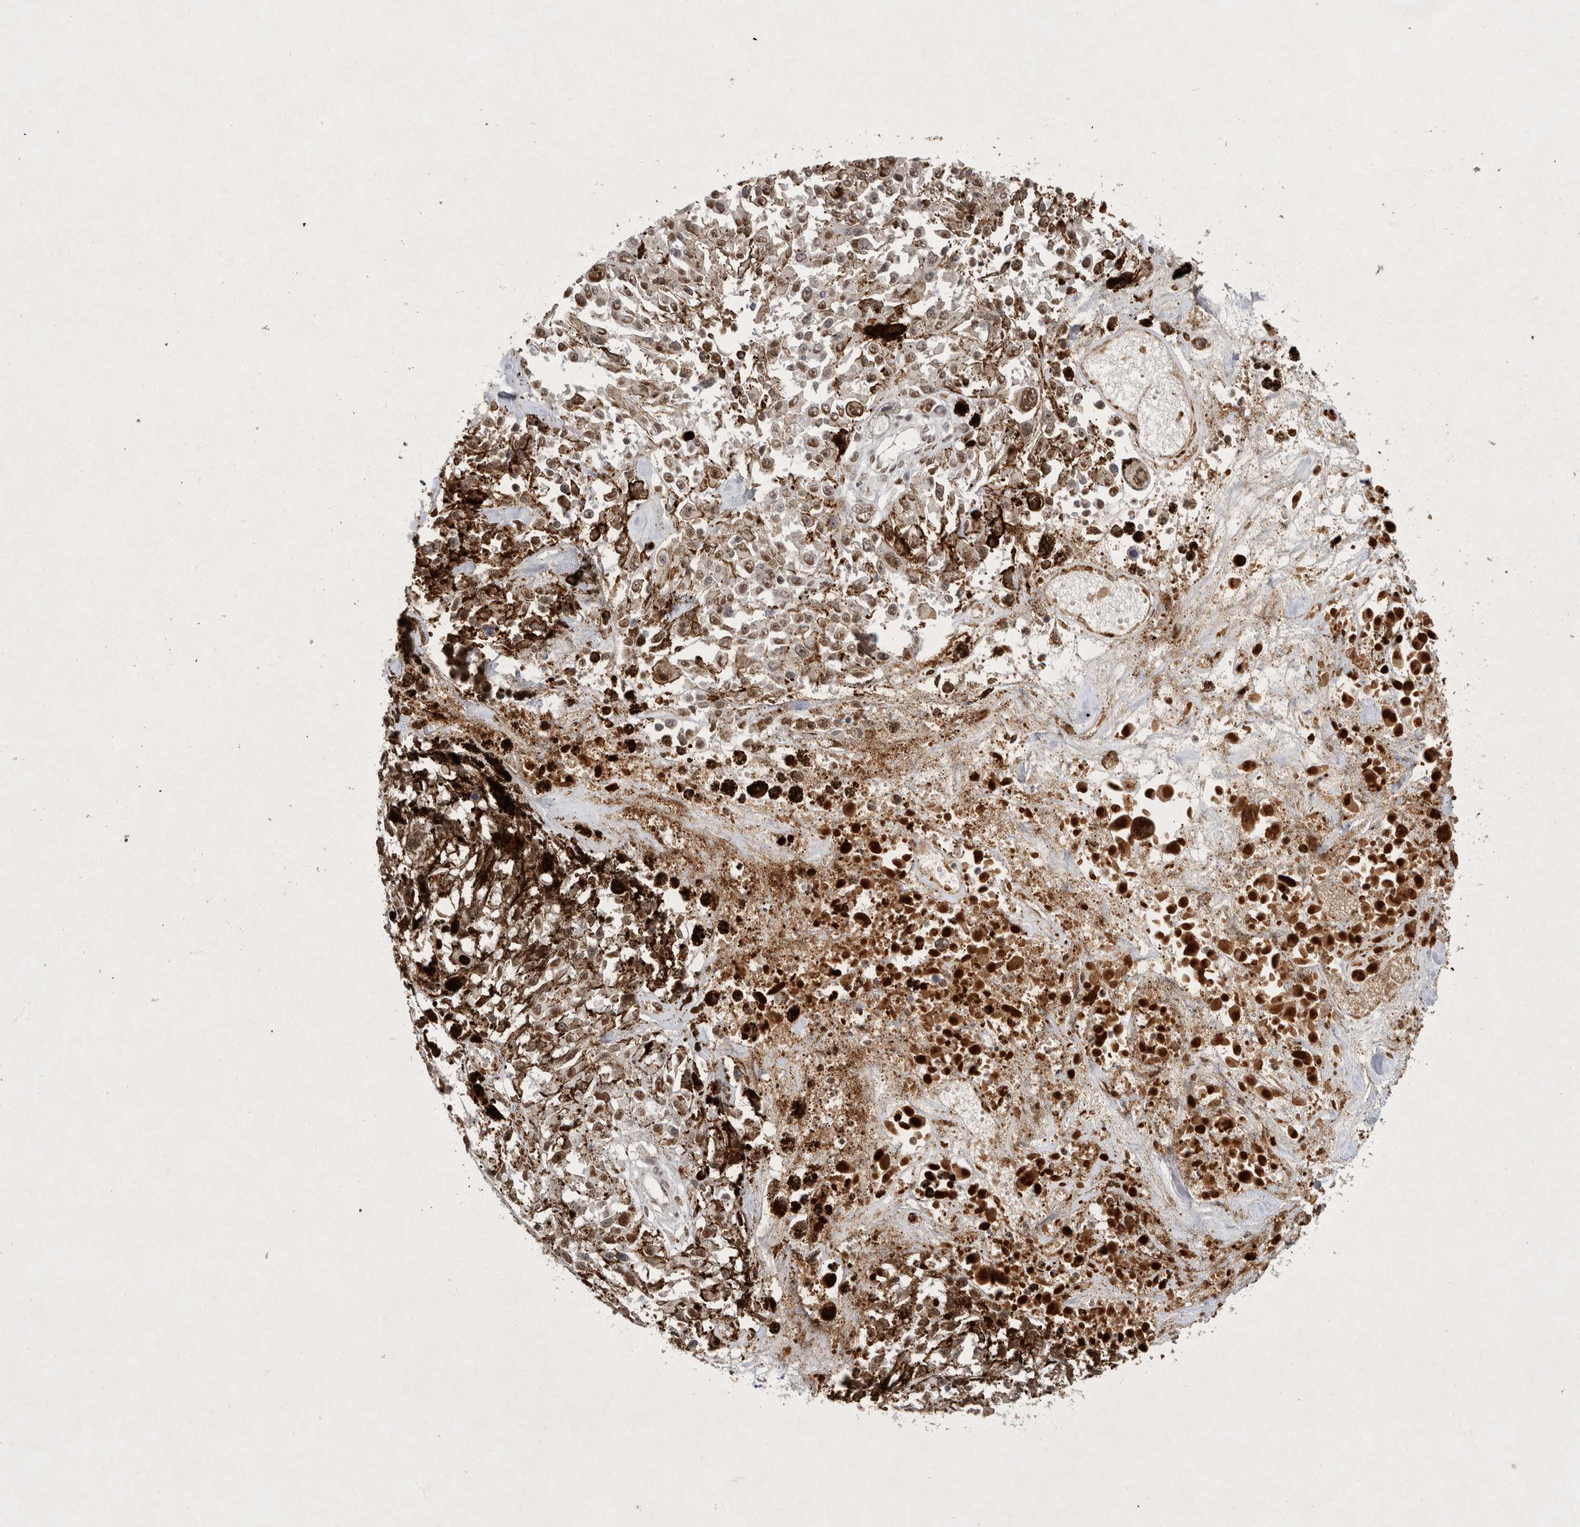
{"staining": {"intensity": "moderate", "quantity": ">75%", "location": "nuclear"}, "tissue": "melanoma", "cell_type": "Tumor cells", "image_type": "cancer", "snomed": [{"axis": "morphology", "description": "Malignant melanoma, Metastatic site"}, {"axis": "topography", "description": "Lymph node"}], "caption": "Human melanoma stained for a protein (brown) shows moderate nuclear positive staining in about >75% of tumor cells.", "gene": "XRCC5", "patient": {"sex": "male", "age": 59}}